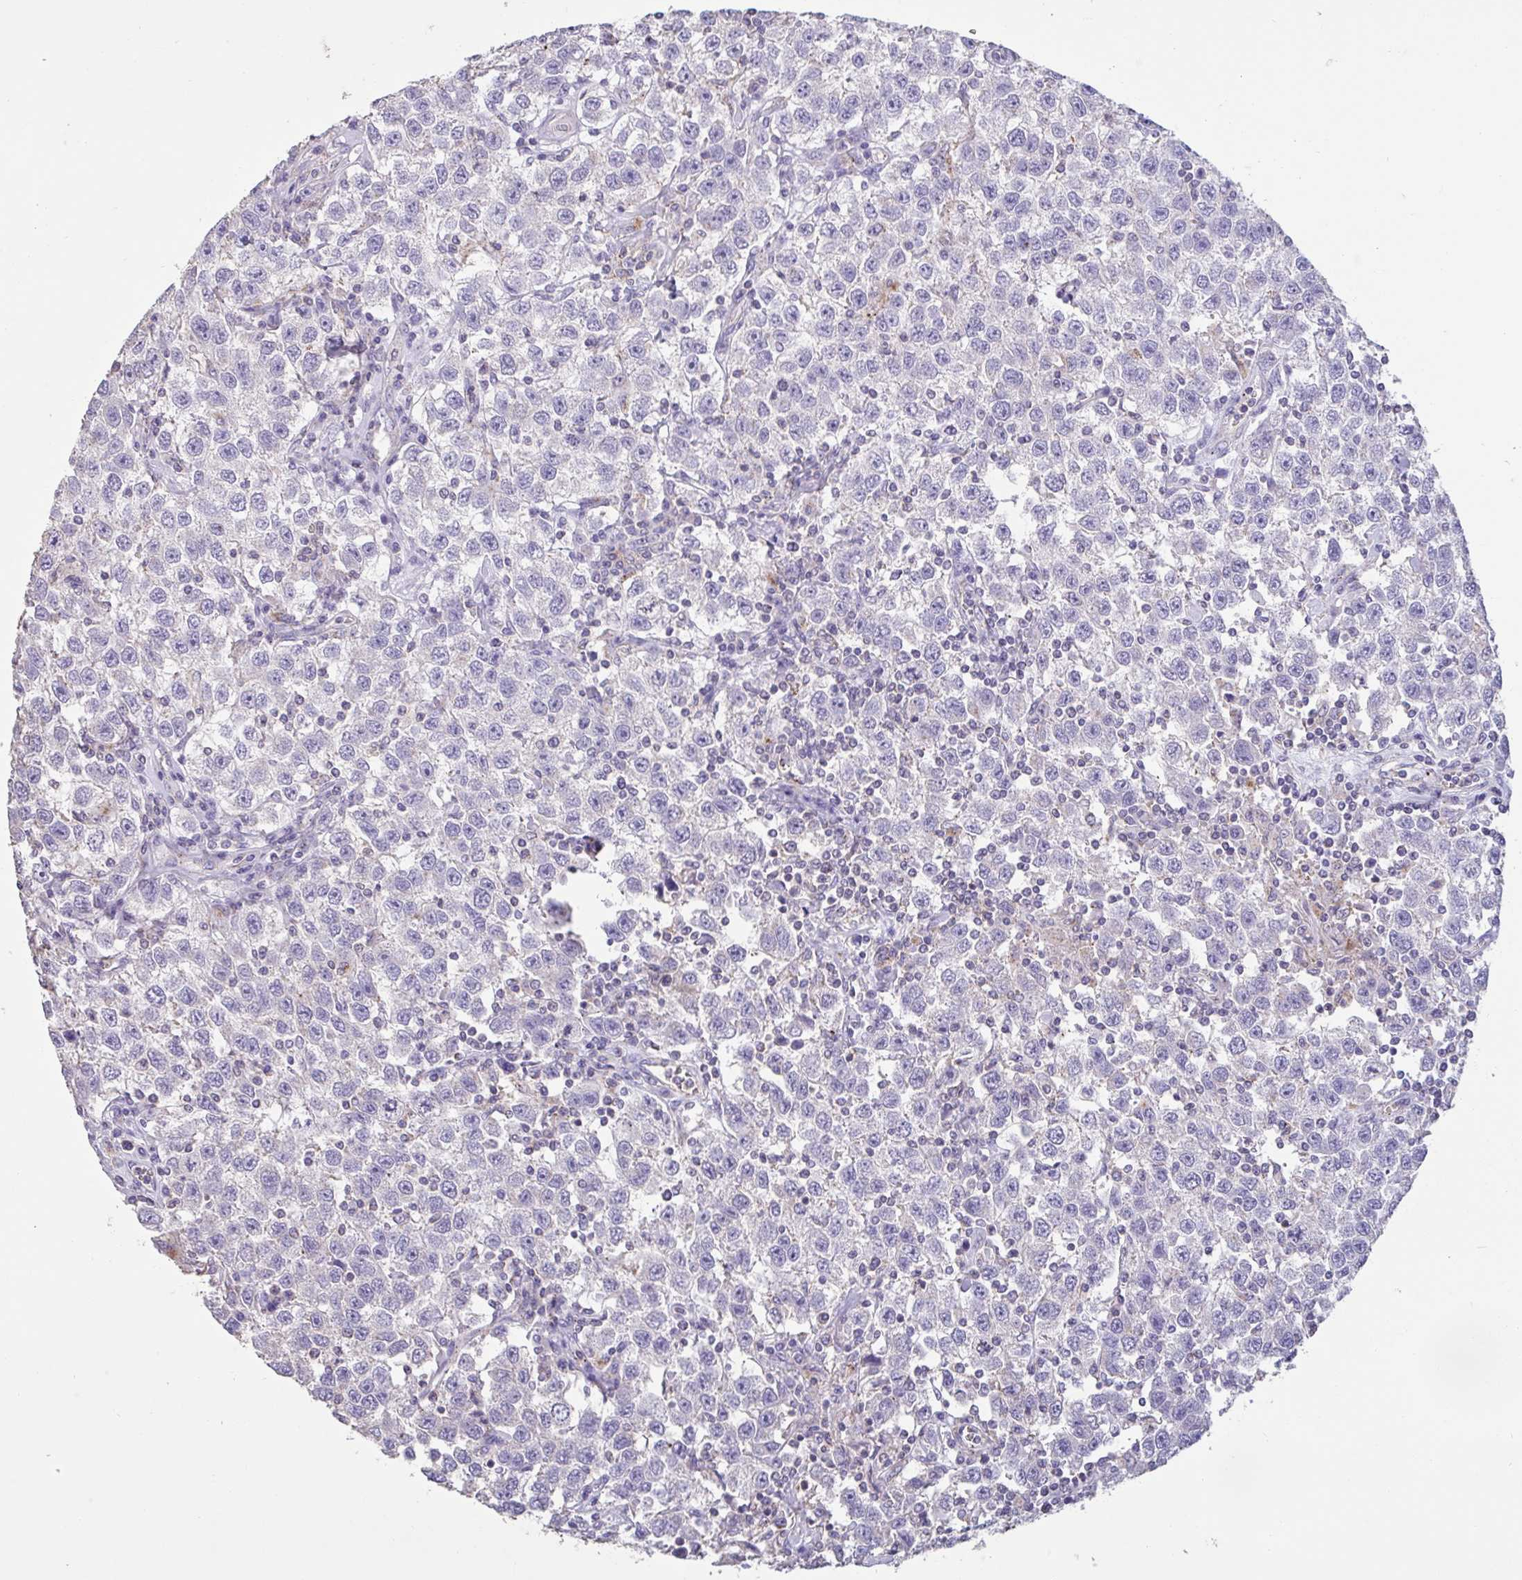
{"staining": {"intensity": "negative", "quantity": "none", "location": "none"}, "tissue": "testis cancer", "cell_type": "Tumor cells", "image_type": "cancer", "snomed": [{"axis": "morphology", "description": "Seminoma, NOS"}, {"axis": "topography", "description": "Testis"}], "caption": "High power microscopy histopathology image of an immunohistochemistry (IHC) micrograph of testis cancer, revealing no significant expression in tumor cells.", "gene": "CHMP5", "patient": {"sex": "male", "age": 41}}